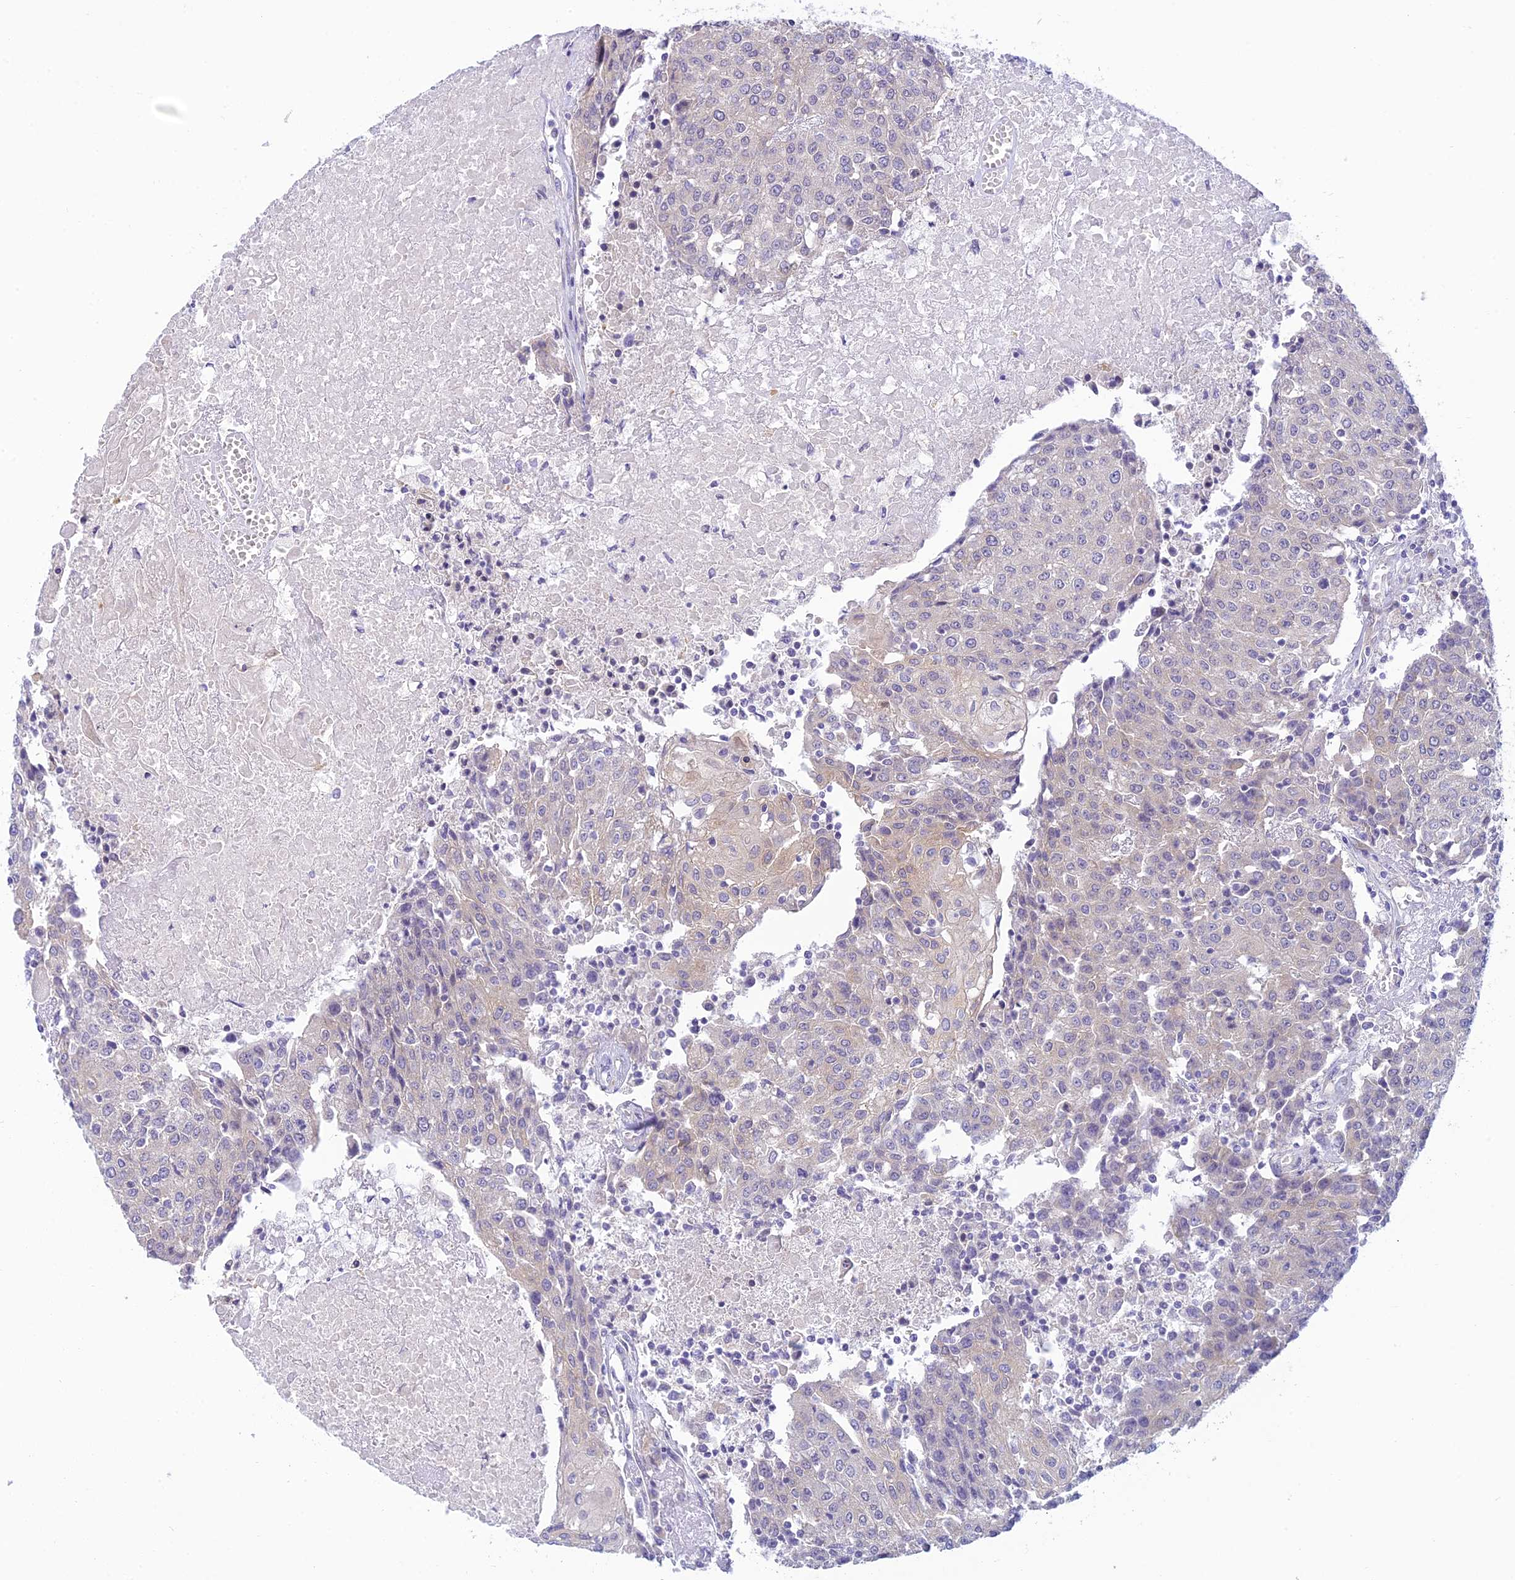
{"staining": {"intensity": "negative", "quantity": "none", "location": "none"}, "tissue": "urothelial cancer", "cell_type": "Tumor cells", "image_type": "cancer", "snomed": [{"axis": "morphology", "description": "Urothelial carcinoma, High grade"}, {"axis": "topography", "description": "Urinary bladder"}], "caption": "The immunohistochemistry histopathology image has no significant expression in tumor cells of high-grade urothelial carcinoma tissue. Nuclei are stained in blue.", "gene": "SKIC8", "patient": {"sex": "female", "age": 85}}